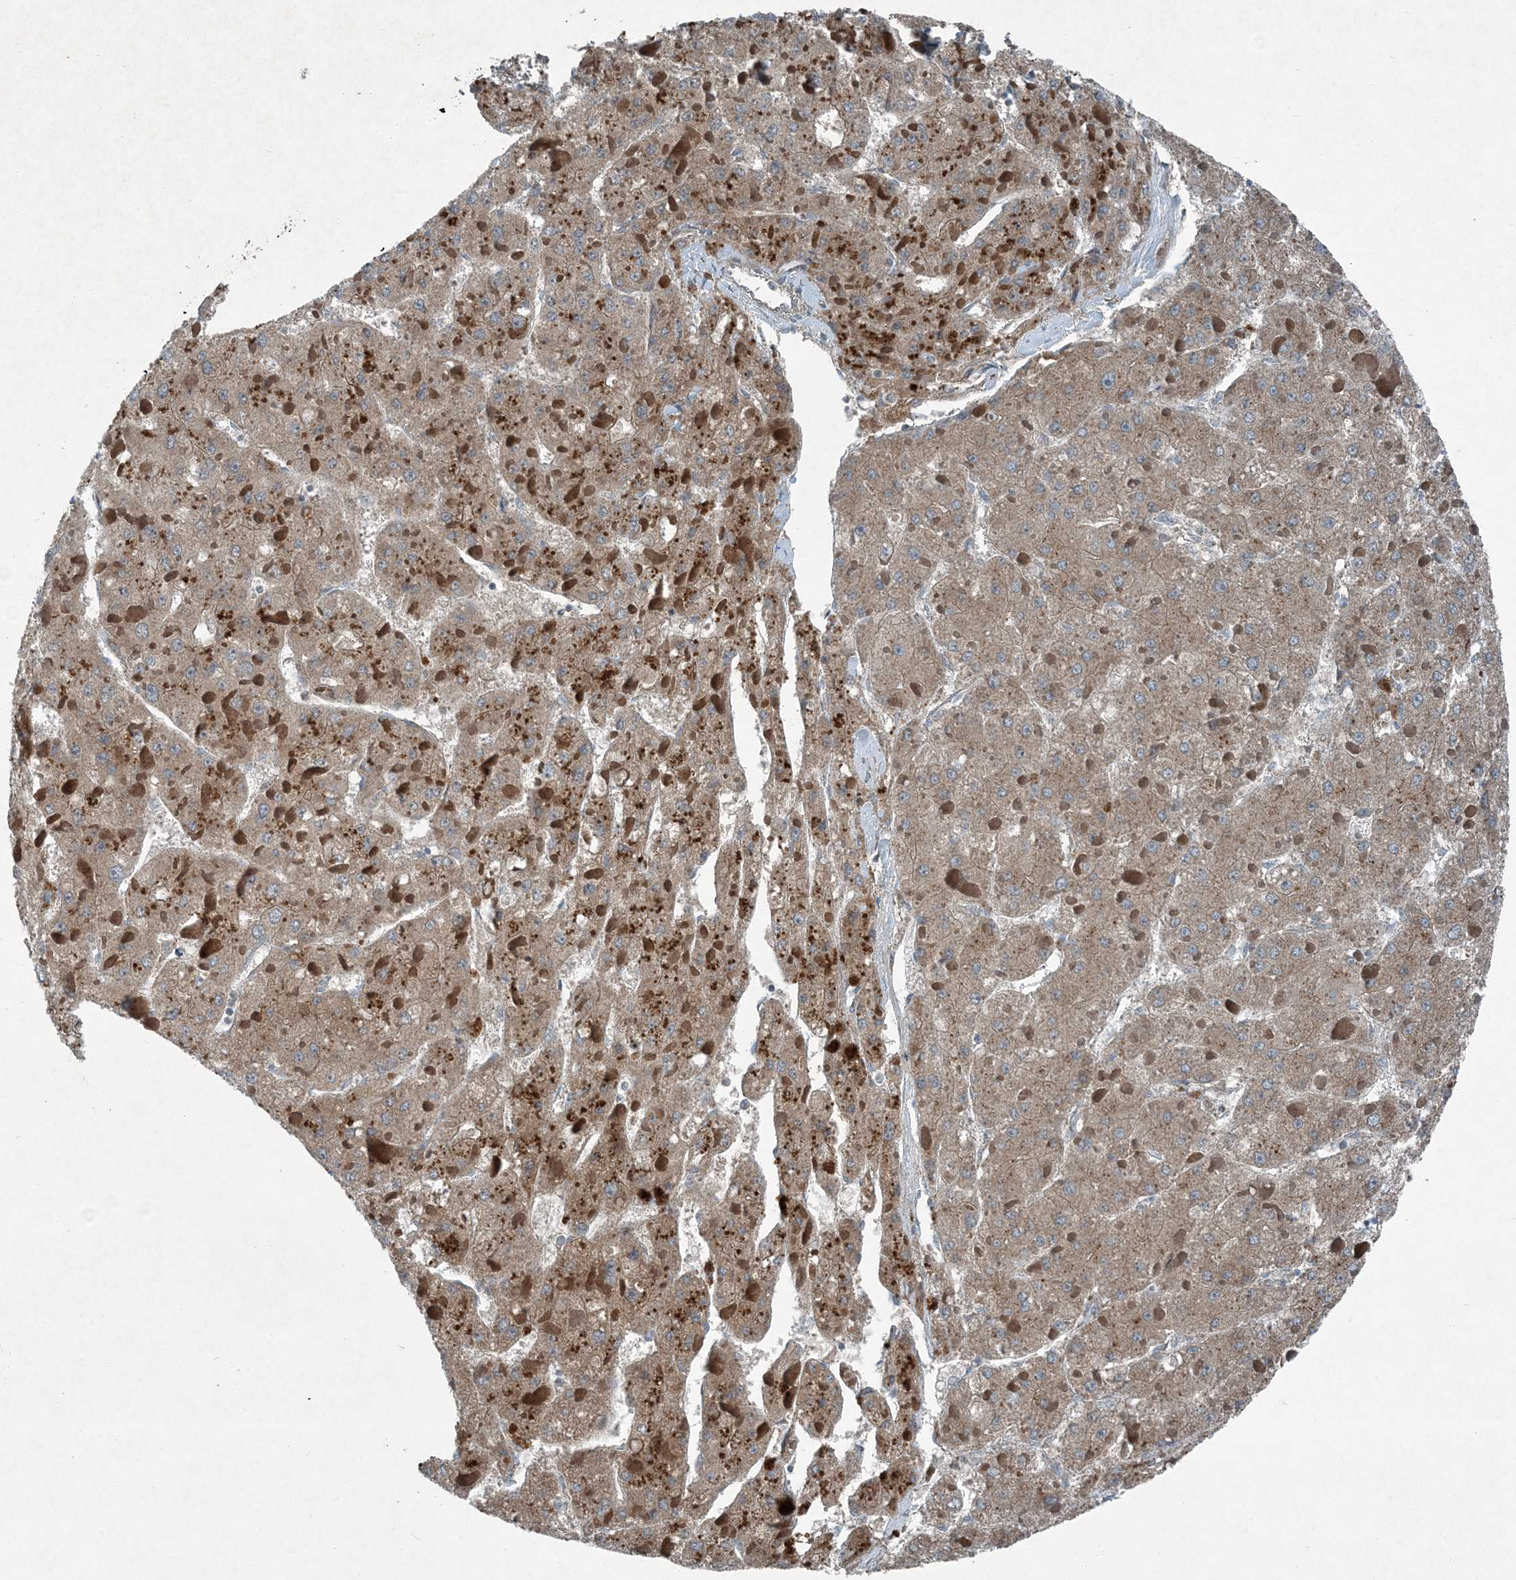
{"staining": {"intensity": "moderate", "quantity": ">75%", "location": "cytoplasmic/membranous"}, "tissue": "liver cancer", "cell_type": "Tumor cells", "image_type": "cancer", "snomed": [{"axis": "morphology", "description": "Carcinoma, Hepatocellular, NOS"}, {"axis": "topography", "description": "Liver"}], "caption": "Liver hepatocellular carcinoma stained with a brown dye exhibits moderate cytoplasmic/membranous positive staining in approximately >75% of tumor cells.", "gene": "APOM", "patient": {"sex": "female", "age": 73}}